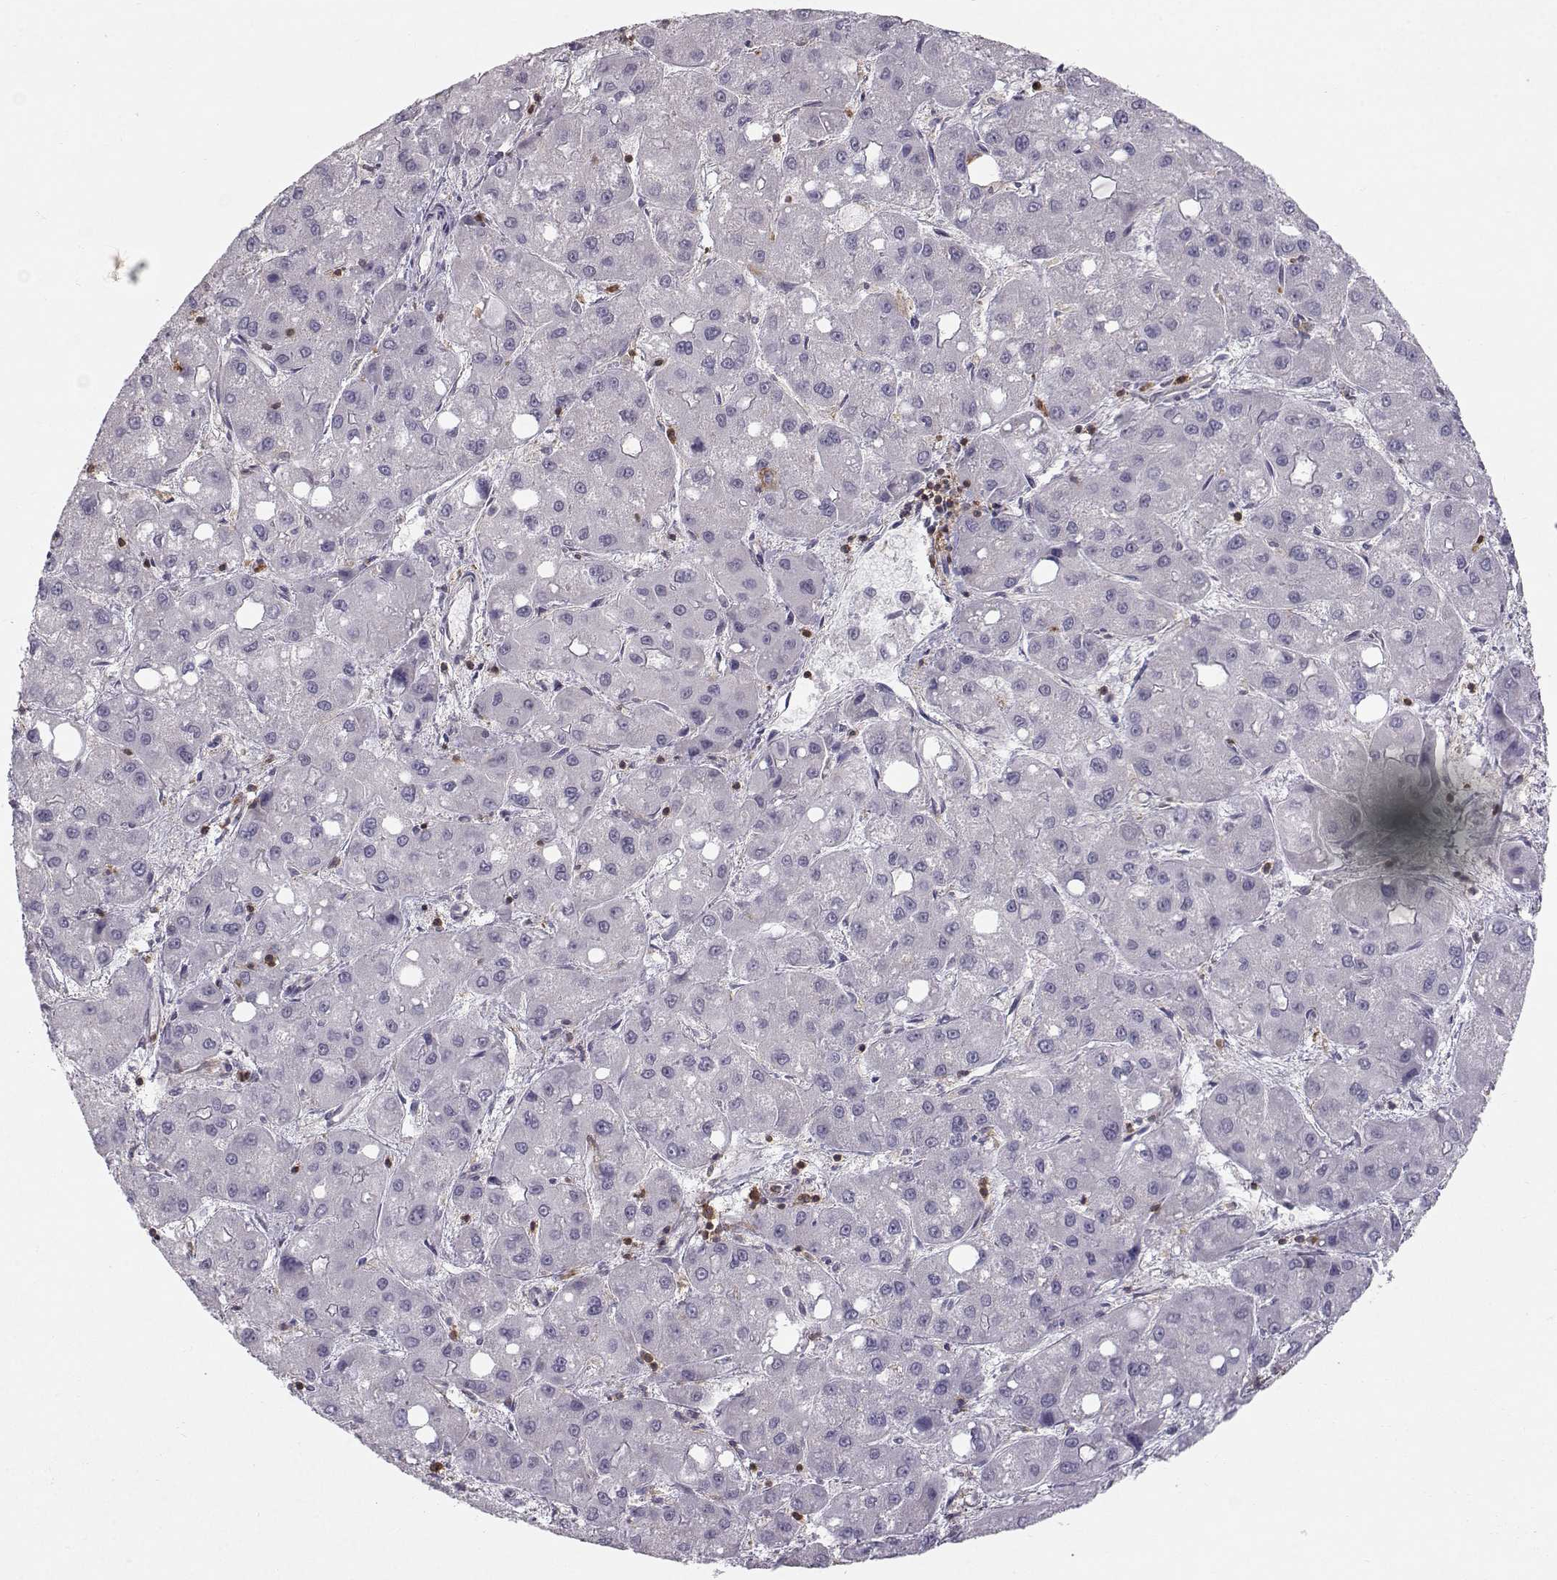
{"staining": {"intensity": "negative", "quantity": "none", "location": "none"}, "tissue": "liver cancer", "cell_type": "Tumor cells", "image_type": "cancer", "snomed": [{"axis": "morphology", "description": "Carcinoma, Hepatocellular, NOS"}, {"axis": "topography", "description": "Liver"}], "caption": "An image of human liver hepatocellular carcinoma is negative for staining in tumor cells.", "gene": "ZBTB32", "patient": {"sex": "male", "age": 73}}